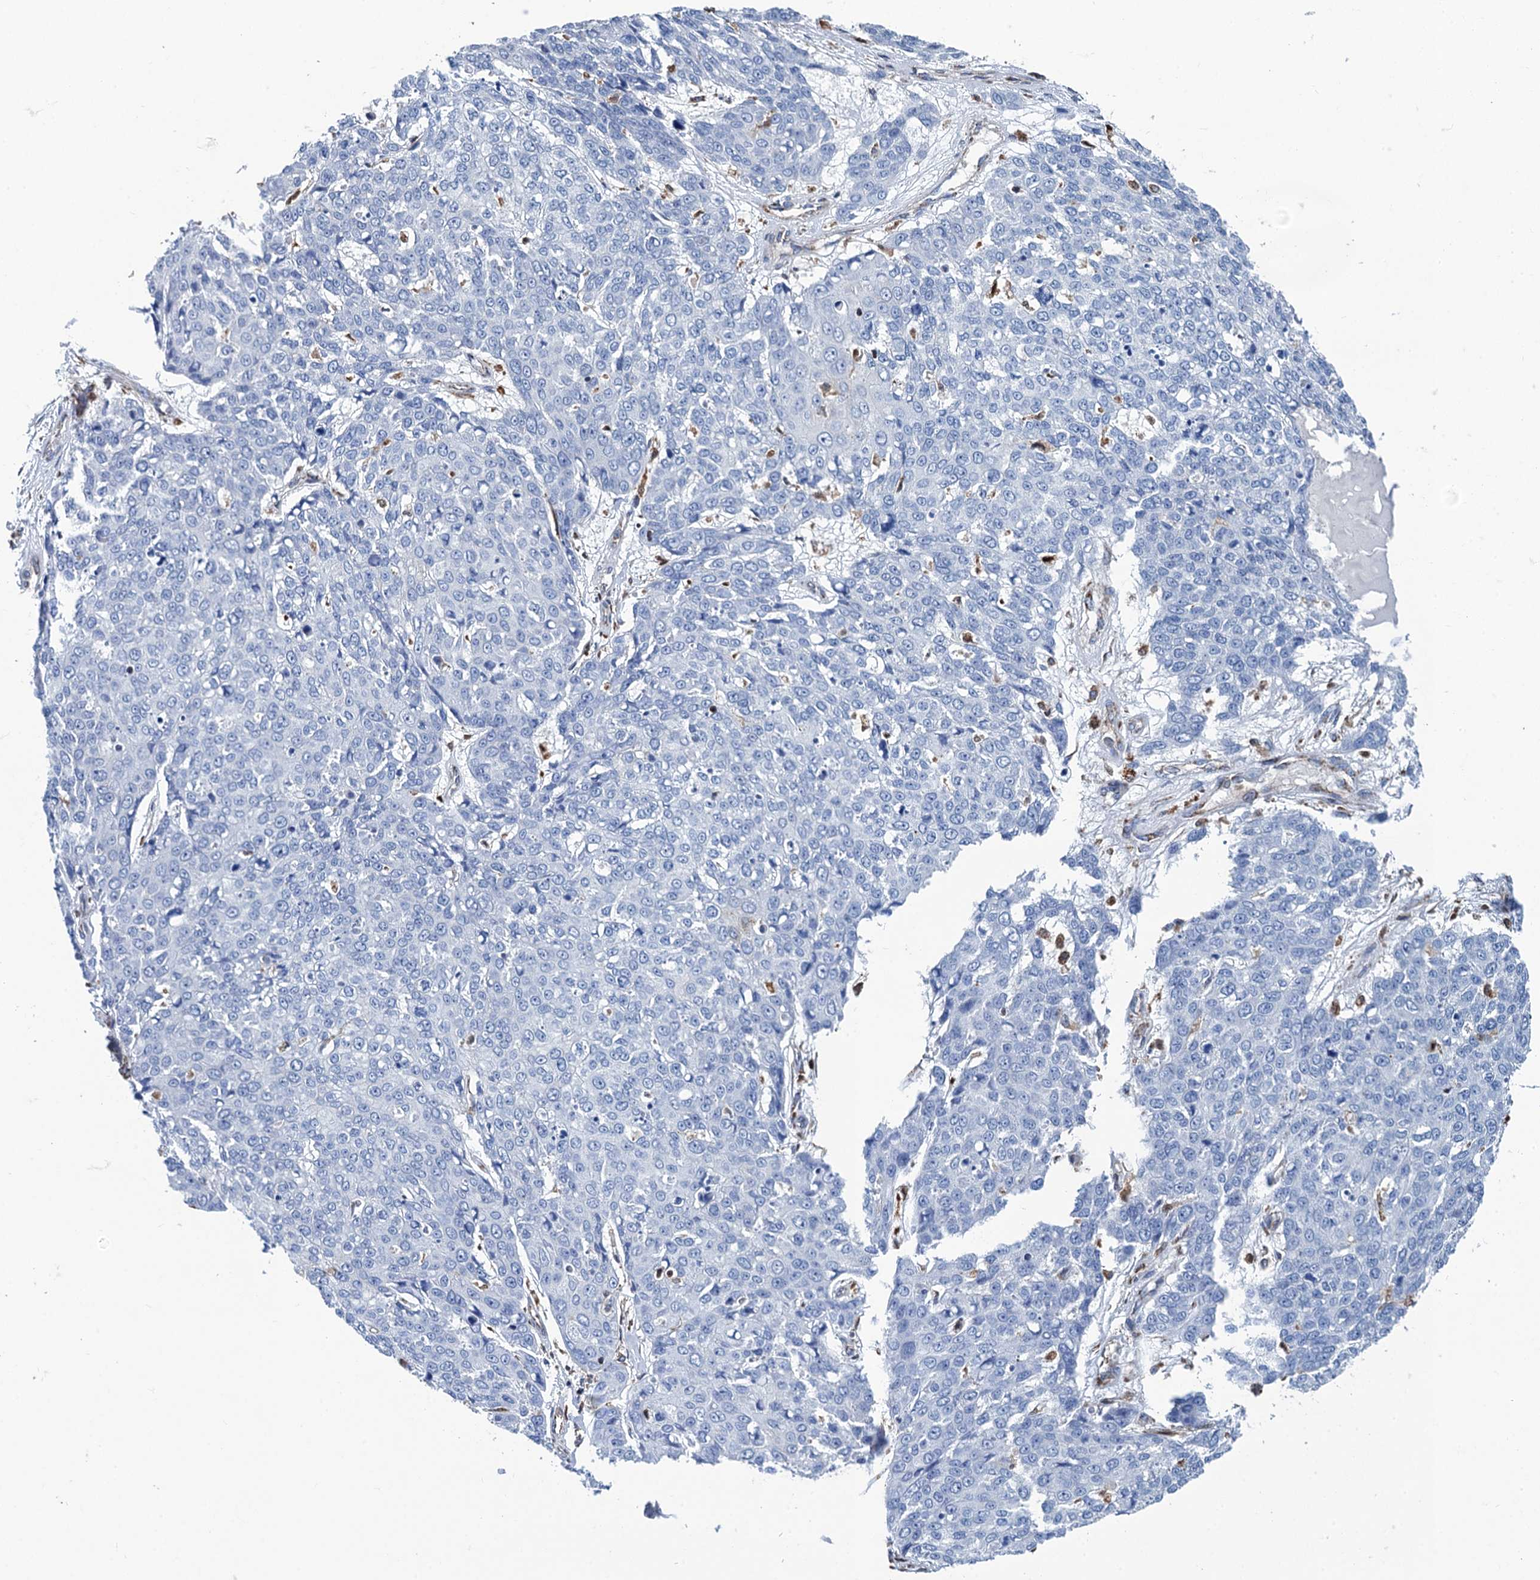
{"staining": {"intensity": "negative", "quantity": "none", "location": "none"}, "tissue": "skin cancer", "cell_type": "Tumor cells", "image_type": "cancer", "snomed": [{"axis": "morphology", "description": "Squamous cell carcinoma, NOS"}, {"axis": "topography", "description": "Skin"}], "caption": "This image is of skin cancer stained with immunohistochemistry to label a protein in brown with the nuclei are counter-stained blue. There is no expression in tumor cells. (DAB immunohistochemistry (IHC), high magnification).", "gene": "IVD", "patient": {"sex": "male", "age": 71}}